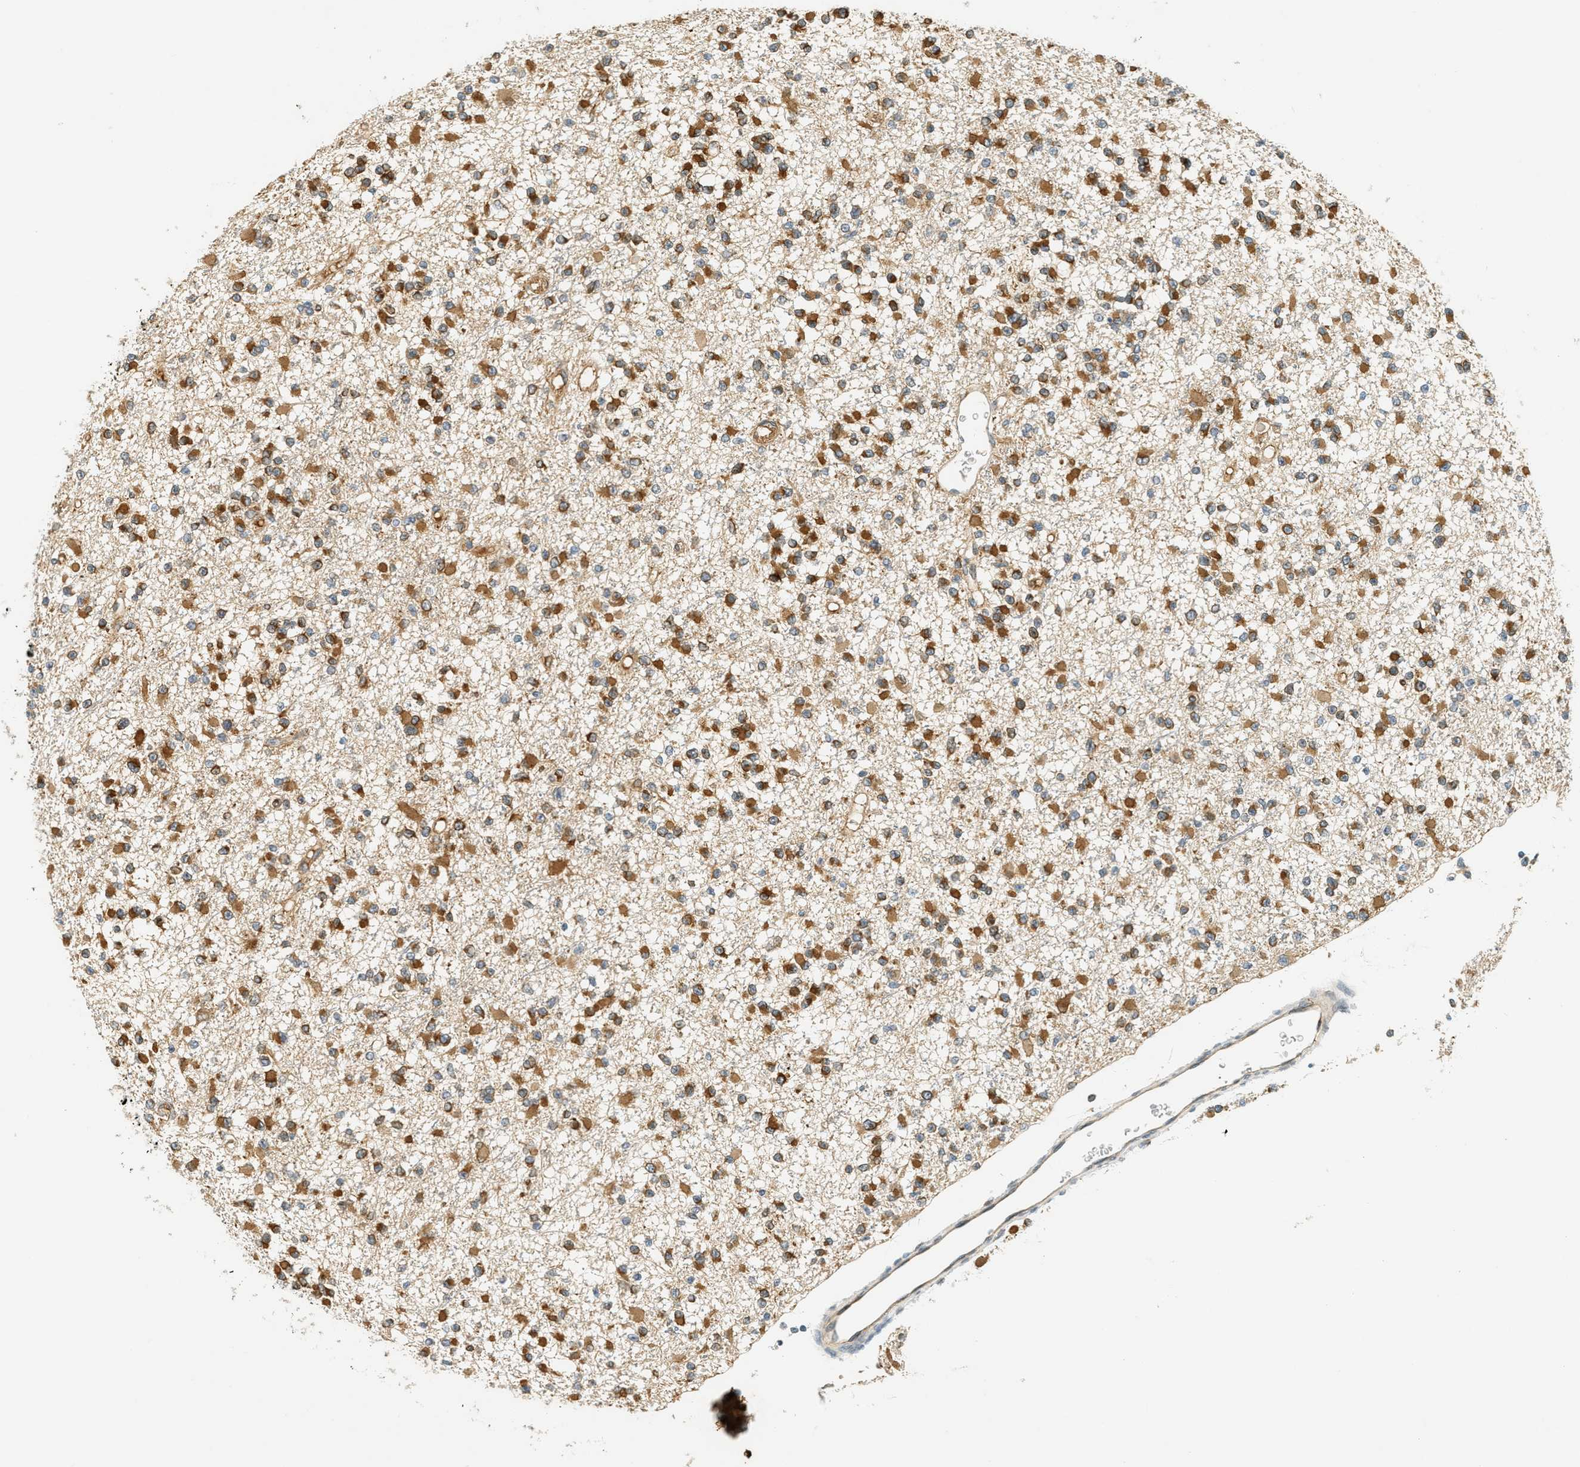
{"staining": {"intensity": "moderate", "quantity": ">75%", "location": "cytoplasmic/membranous"}, "tissue": "glioma", "cell_type": "Tumor cells", "image_type": "cancer", "snomed": [{"axis": "morphology", "description": "Glioma, malignant, Low grade"}, {"axis": "topography", "description": "Brain"}], "caption": "Tumor cells reveal moderate cytoplasmic/membranous staining in about >75% of cells in low-grade glioma (malignant).", "gene": "PDK1", "patient": {"sex": "female", "age": 22}}